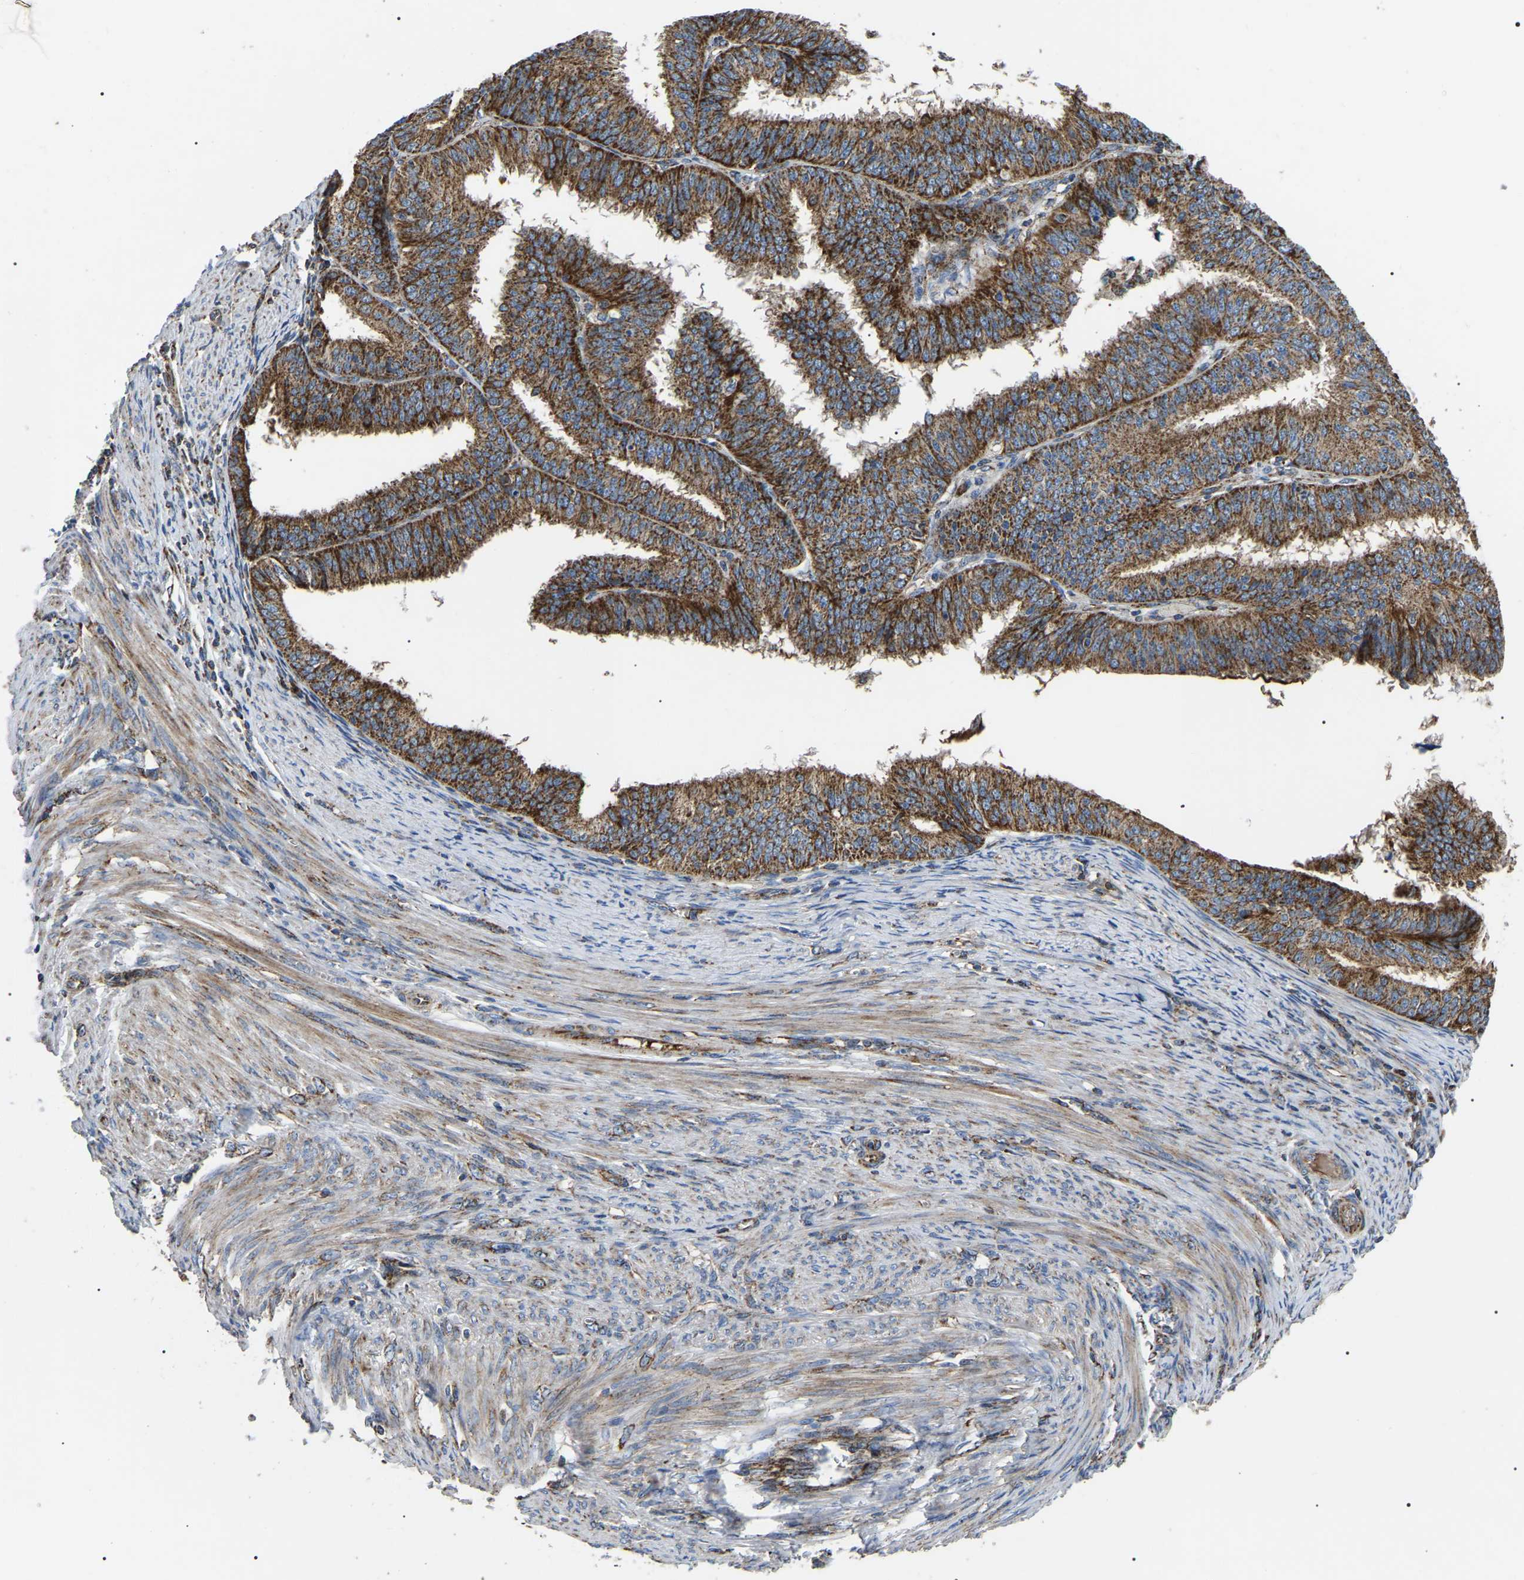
{"staining": {"intensity": "strong", "quantity": ">75%", "location": "cytoplasmic/membranous"}, "tissue": "endometrial cancer", "cell_type": "Tumor cells", "image_type": "cancer", "snomed": [{"axis": "morphology", "description": "Adenocarcinoma, NOS"}, {"axis": "topography", "description": "Endometrium"}], "caption": "Strong cytoplasmic/membranous protein staining is seen in about >75% of tumor cells in endometrial adenocarcinoma.", "gene": "PPM1E", "patient": {"sex": "female", "age": 70}}